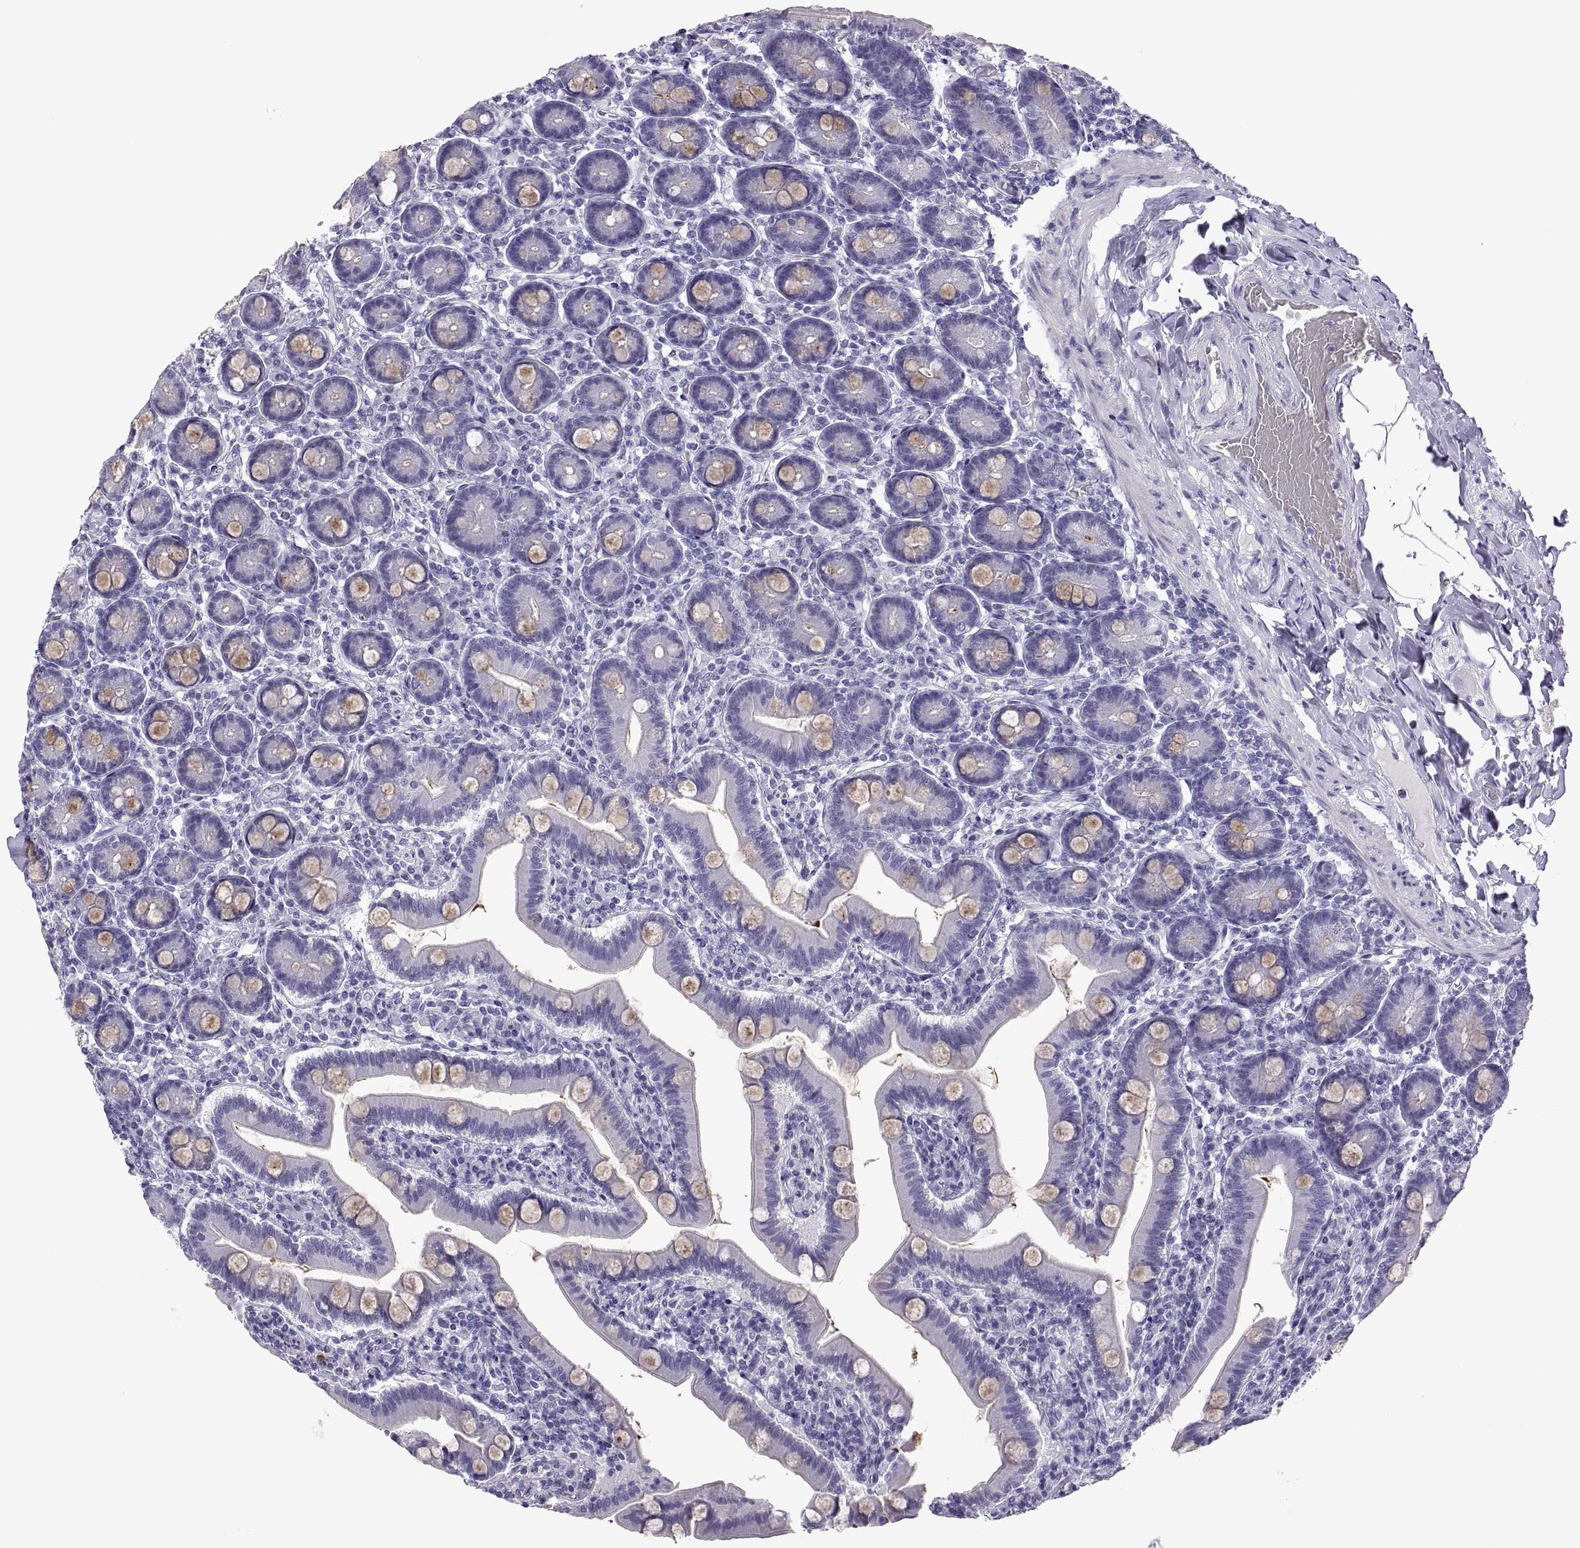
{"staining": {"intensity": "negative", "quantity": "none", "location": "none"}, "tissue": "small intestine", "cell_type": "Glandular cells", "image_type": "normal", "snomed": [{"axis": "morphology", "description": "Normal tissue, NOS"}, {"axis": "topography", "description": "Small intestine"}], "caption": "Immunohistochemical staining of benign human small intestine demonstrates no significant staining in glandular cells. (Immunohistochemistry (ihc), brightfield microscopy, high magnification).", "gene": "C3orf22", "patient": {"sex": "male", "age": 66}}